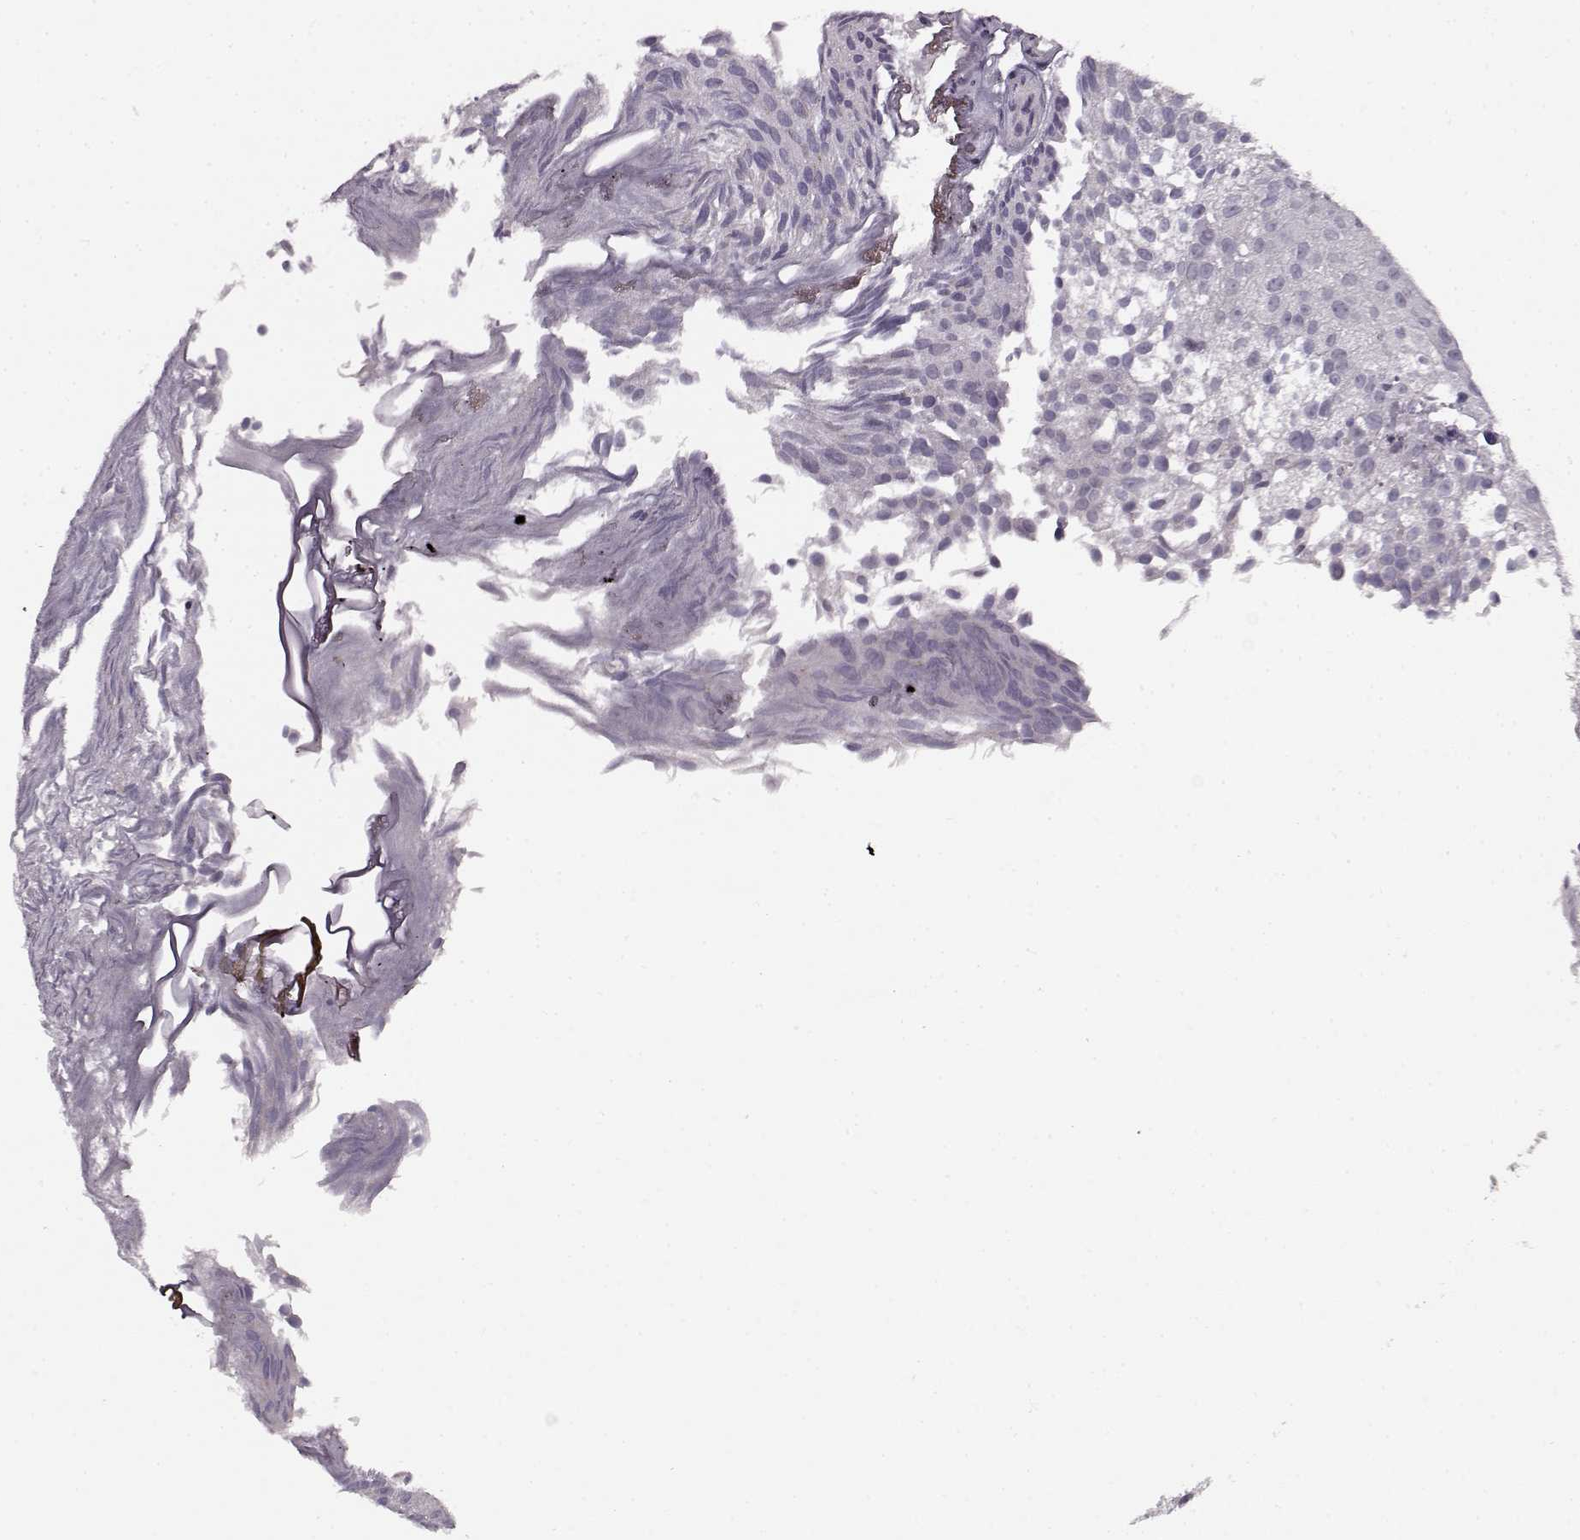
{"staining": {"intensity": "negative", "quantity": "none", "location": "none"}, "tissue": "urothelial cancer", "cell_type": "Tumor cells", "image_type": "cancer", "snomed": [{"axis": "morphology", "description": "Urothelial carcinoma, Low grade"}, {"axis": "topography", "description": "Urinary bladder"}], "caption": "High power microscopy image of an IHC image of urothelial carcinoma (low-grade), revealing no significant staining in tumor cells. Brightfield microscopy of immunohistochemistry stained with DAB (brown) and hematoxylin (blue), captured at high magnification.", "gene": "RP1L1", "patient": {"sex": "male", "age": 70}}